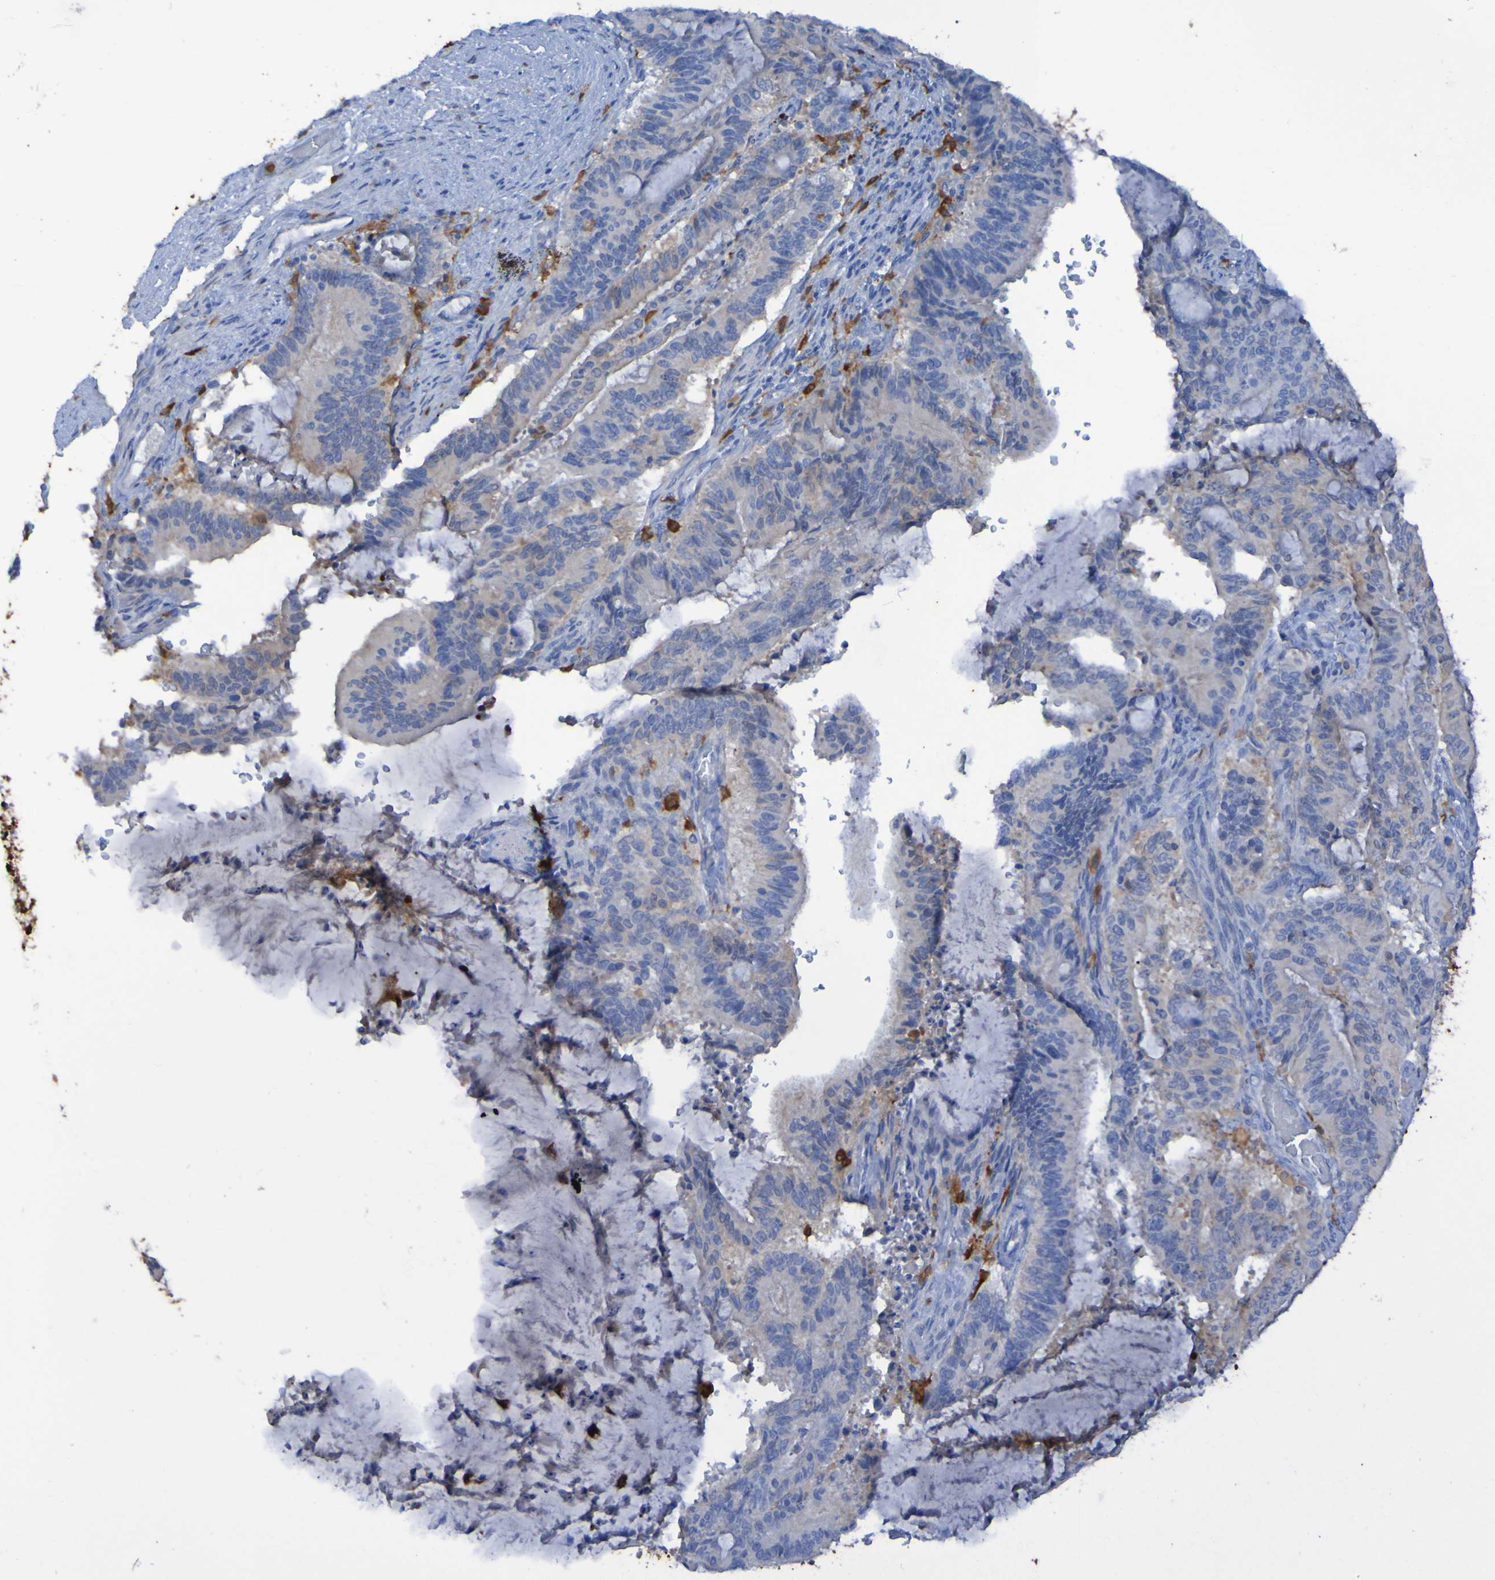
{"staining": {"intensity": "negative", "quantity": "none", "location": "none"}, "tissue": "liver cancer", "cell_type": "Tumor cells", "image_type": "cancer", "snomed": [{"axis": "morphology", "description": "Cholangiocarcinoma"}, {"axis": "topography", "description": "Liver"}], "caption": "There is no significant positivity in tumor cells of liver cholangiocarcinoma.", "gene": "MPPE1", "patient": {"sex": "female", "age": 73}}